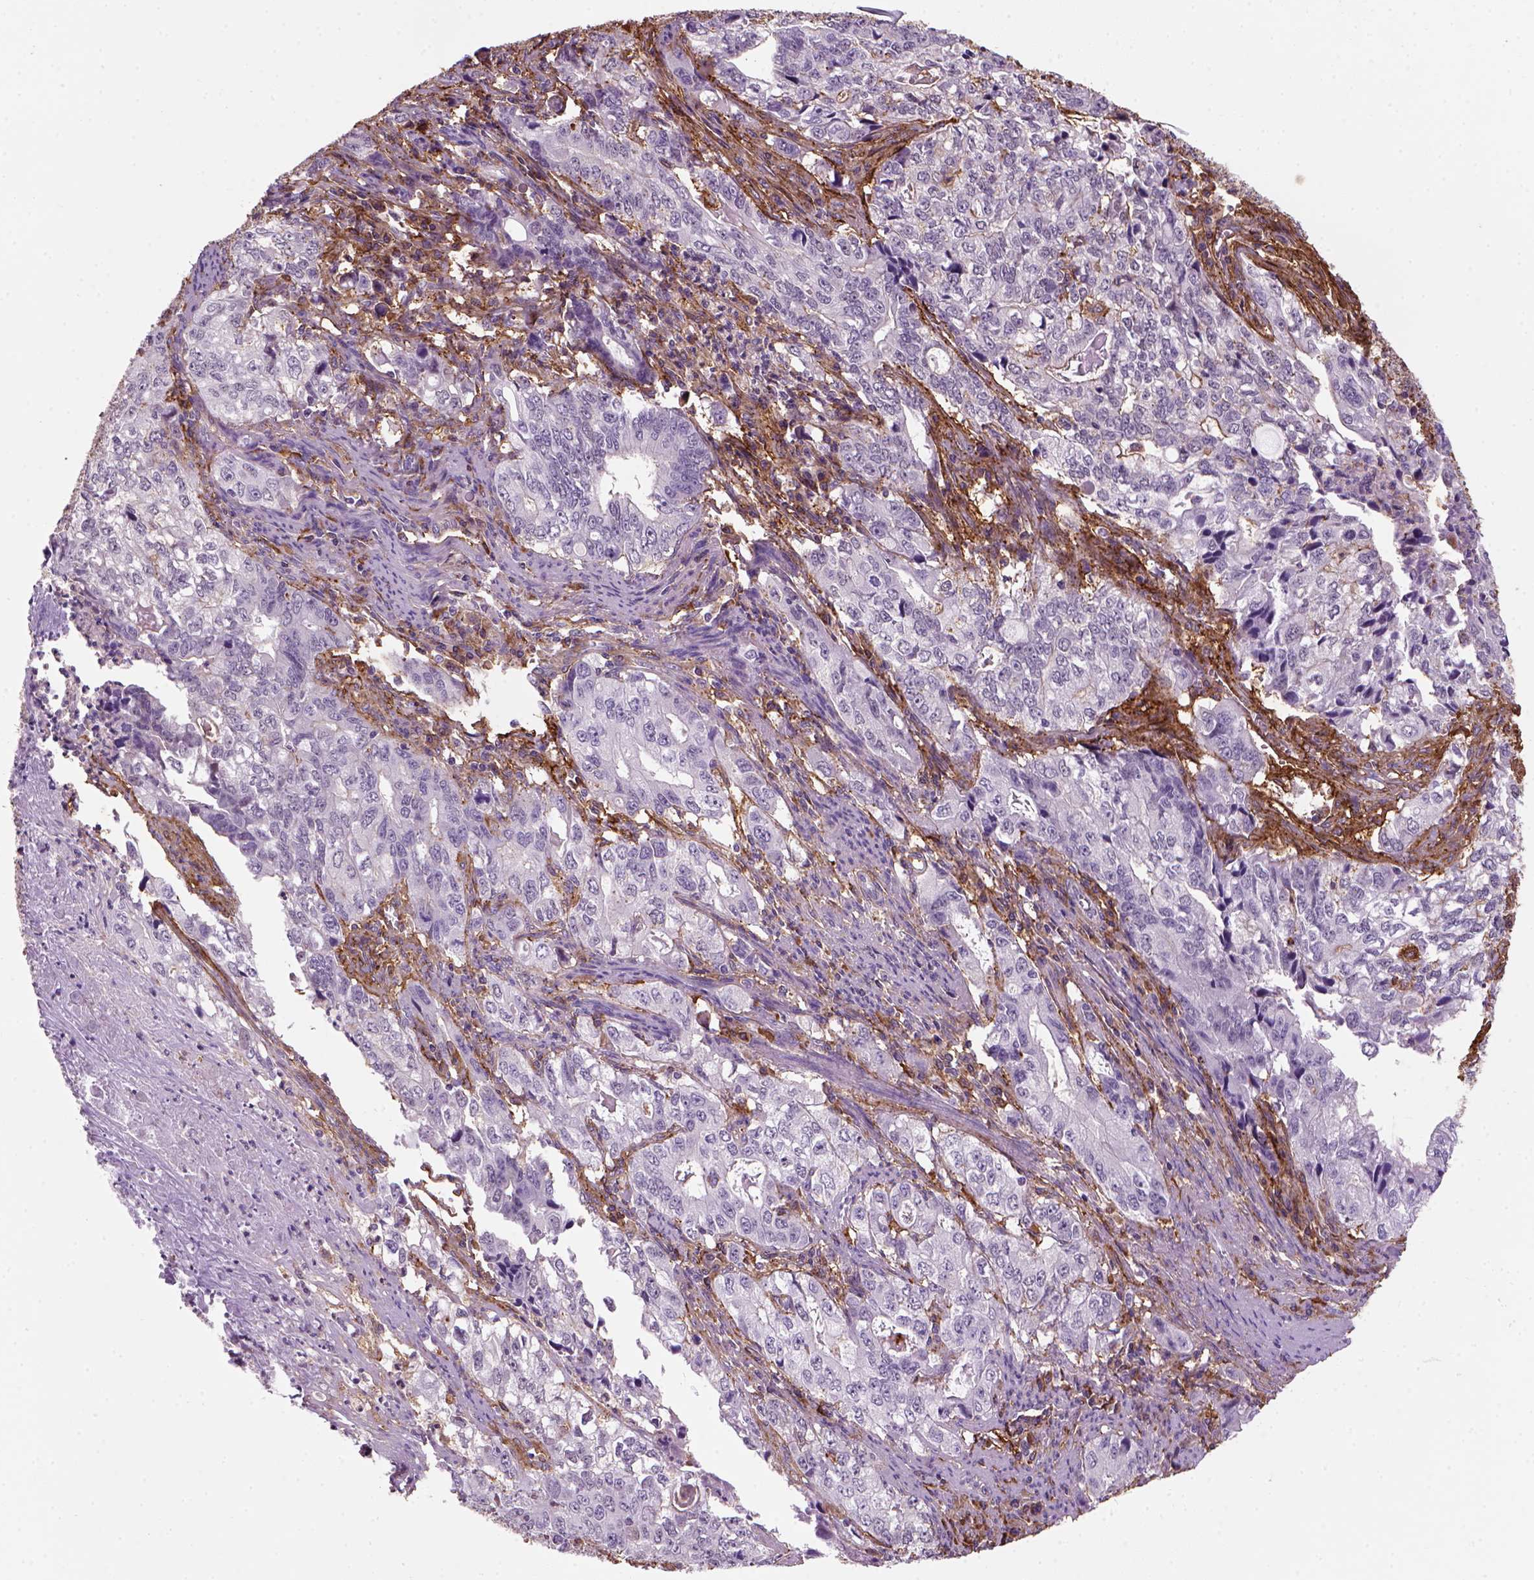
{"staining": {"intensity": "negative", "quantity": "none", "location": "none"}, "tissue": "stomach cancer", "cell_type": "Tumor cells", "image_type": "cancer", "snomed": [{"axis": "morphology", "description": "Adenocarcinoma, NOS"}, {"axis": "topography", "description": "Stomach, lower"}], "caption": "Immunohistochemistry of stomach cancer demonstrates no positivity in tumor cells.", "gene": "MARCKS", "patient": {"sex": "female", "age": 72}}